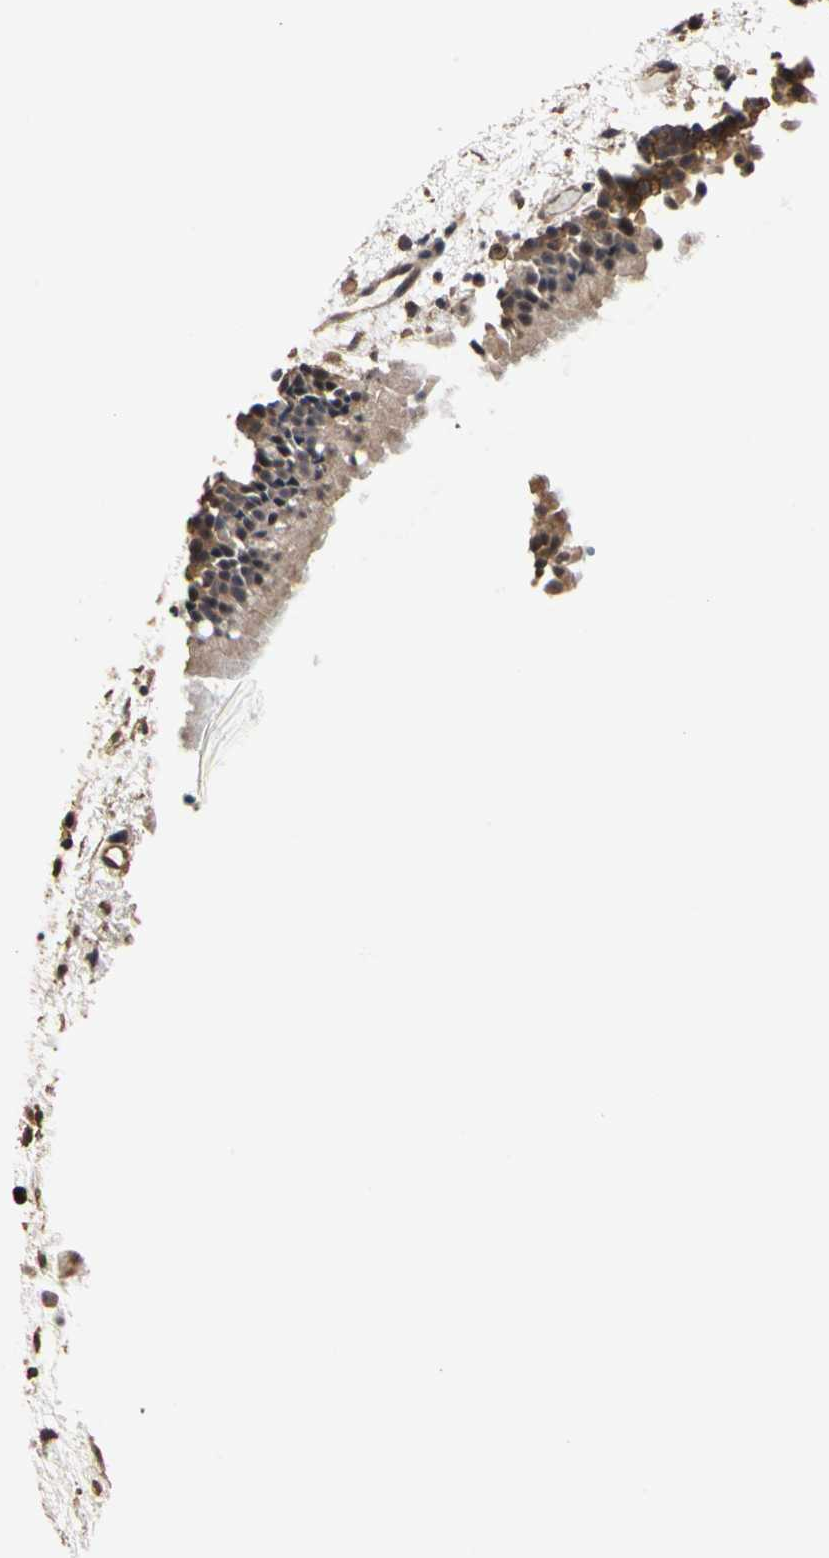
{"staining": {"intensity": "moderate", "quantity": ">75%", "location": "cytoplasmic/membranous"}, "tissue": "nasopharynx", "cell_type": "Respiratory epithelial cells", "image_type": "normal", "snomed": [{"axis": "morphology", "description": "Normal tissue, NOS"}, {"axis": "topography", "description": "Nasopharynx"}], "caption": "Immunohistochemistry (IHC) of unremarkable human nasopharynx reveals medium levels of moderate cytoplasmic/membranous positivity in about >75% of respiratory epithelial cells.", "gene": "TAOK1", "patient": {"sex": "female", "age": 78}}